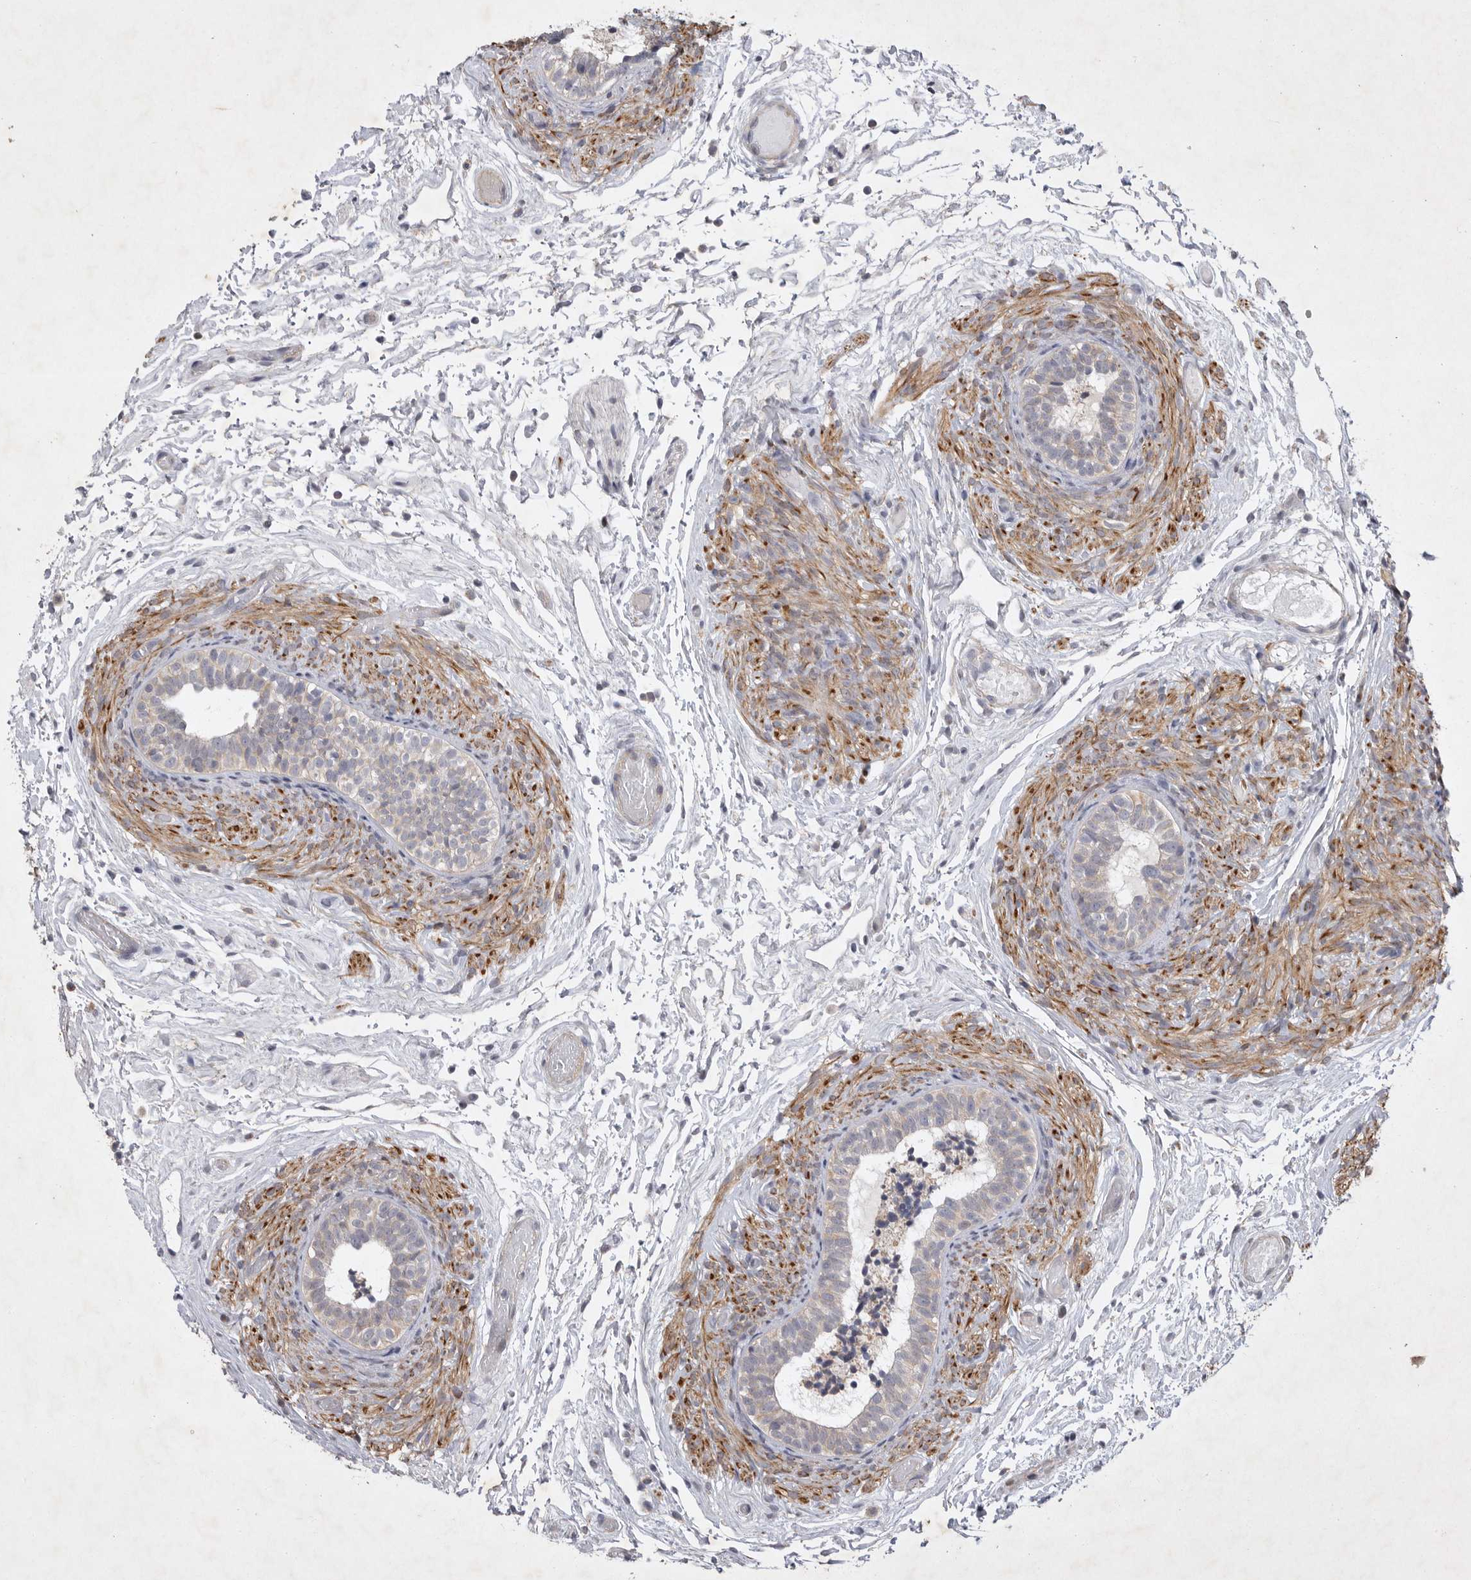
{"staining": {"intensity": "moderate", "quantity": ">75%", "location": "cytoplasmic/membranous"}, "tissue": "epididymis", "cell_type": "Glandular cells", "image_type": "normal", "snomed": [{"axis": "morphology", "description": "Normal tissue, NOS"}, {"axis": "topography", "description": "Epididymis"}], "caption": "Glandular cells show medium levels of moderate cytoplasmic/membranous staining in approximately >75% of cells in unremarkable human epididymis. Using DAB (3,3'-diaminobenzidine) (brown) and hematoxylin (blue) stains, captured at high magnification using brightfield microscopy.", "gene": "EDEM3", "patient": {"sex": "male", "age": 5}}